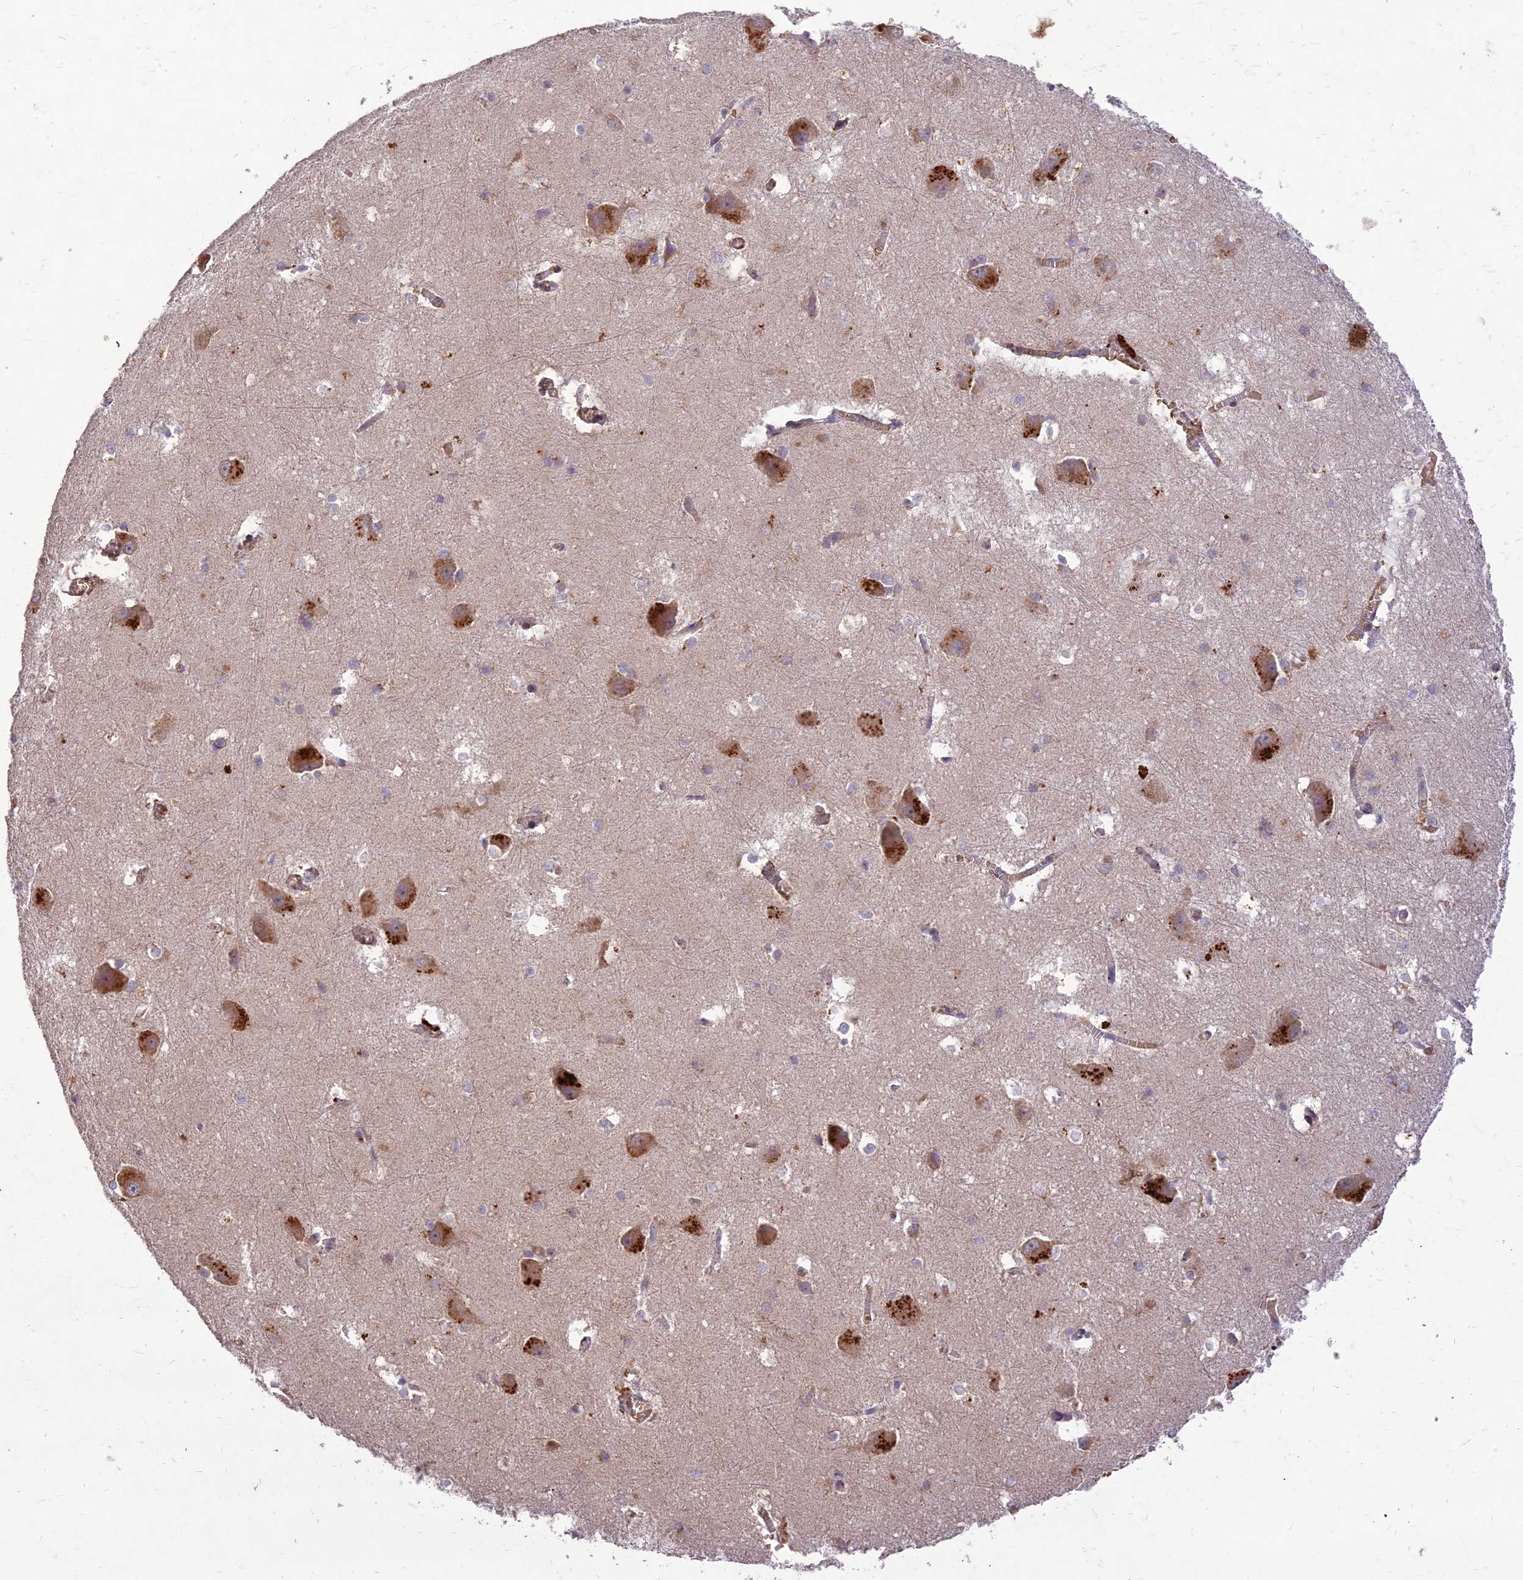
{"staining": {"intensity": "moderate", "quantity": ">75%", "location": "cytoplasmic/membranous"}, "tissue": "caudate", "cell_type": "Glial cells", "image_type": "normal", "snomed": [{"axis": "morphology", "description": "Normal tissue, NOS"}, {"axis": "topography", "description": "Lateral ventricle wall"}], "caption": "IHC staining of benign caudate, which shows medium levels of moderate cytoplasmic/membranous staining in about >75% of glial cells indicating moderate cytoplasmic/membranous protein positivity. The staining was performed using DAB (brown) for protein detection and nuclei were counterstained in hematoxylin (blue).", "gene": "PPP1R11", "patient": {"sex": "male", "age": 37}}